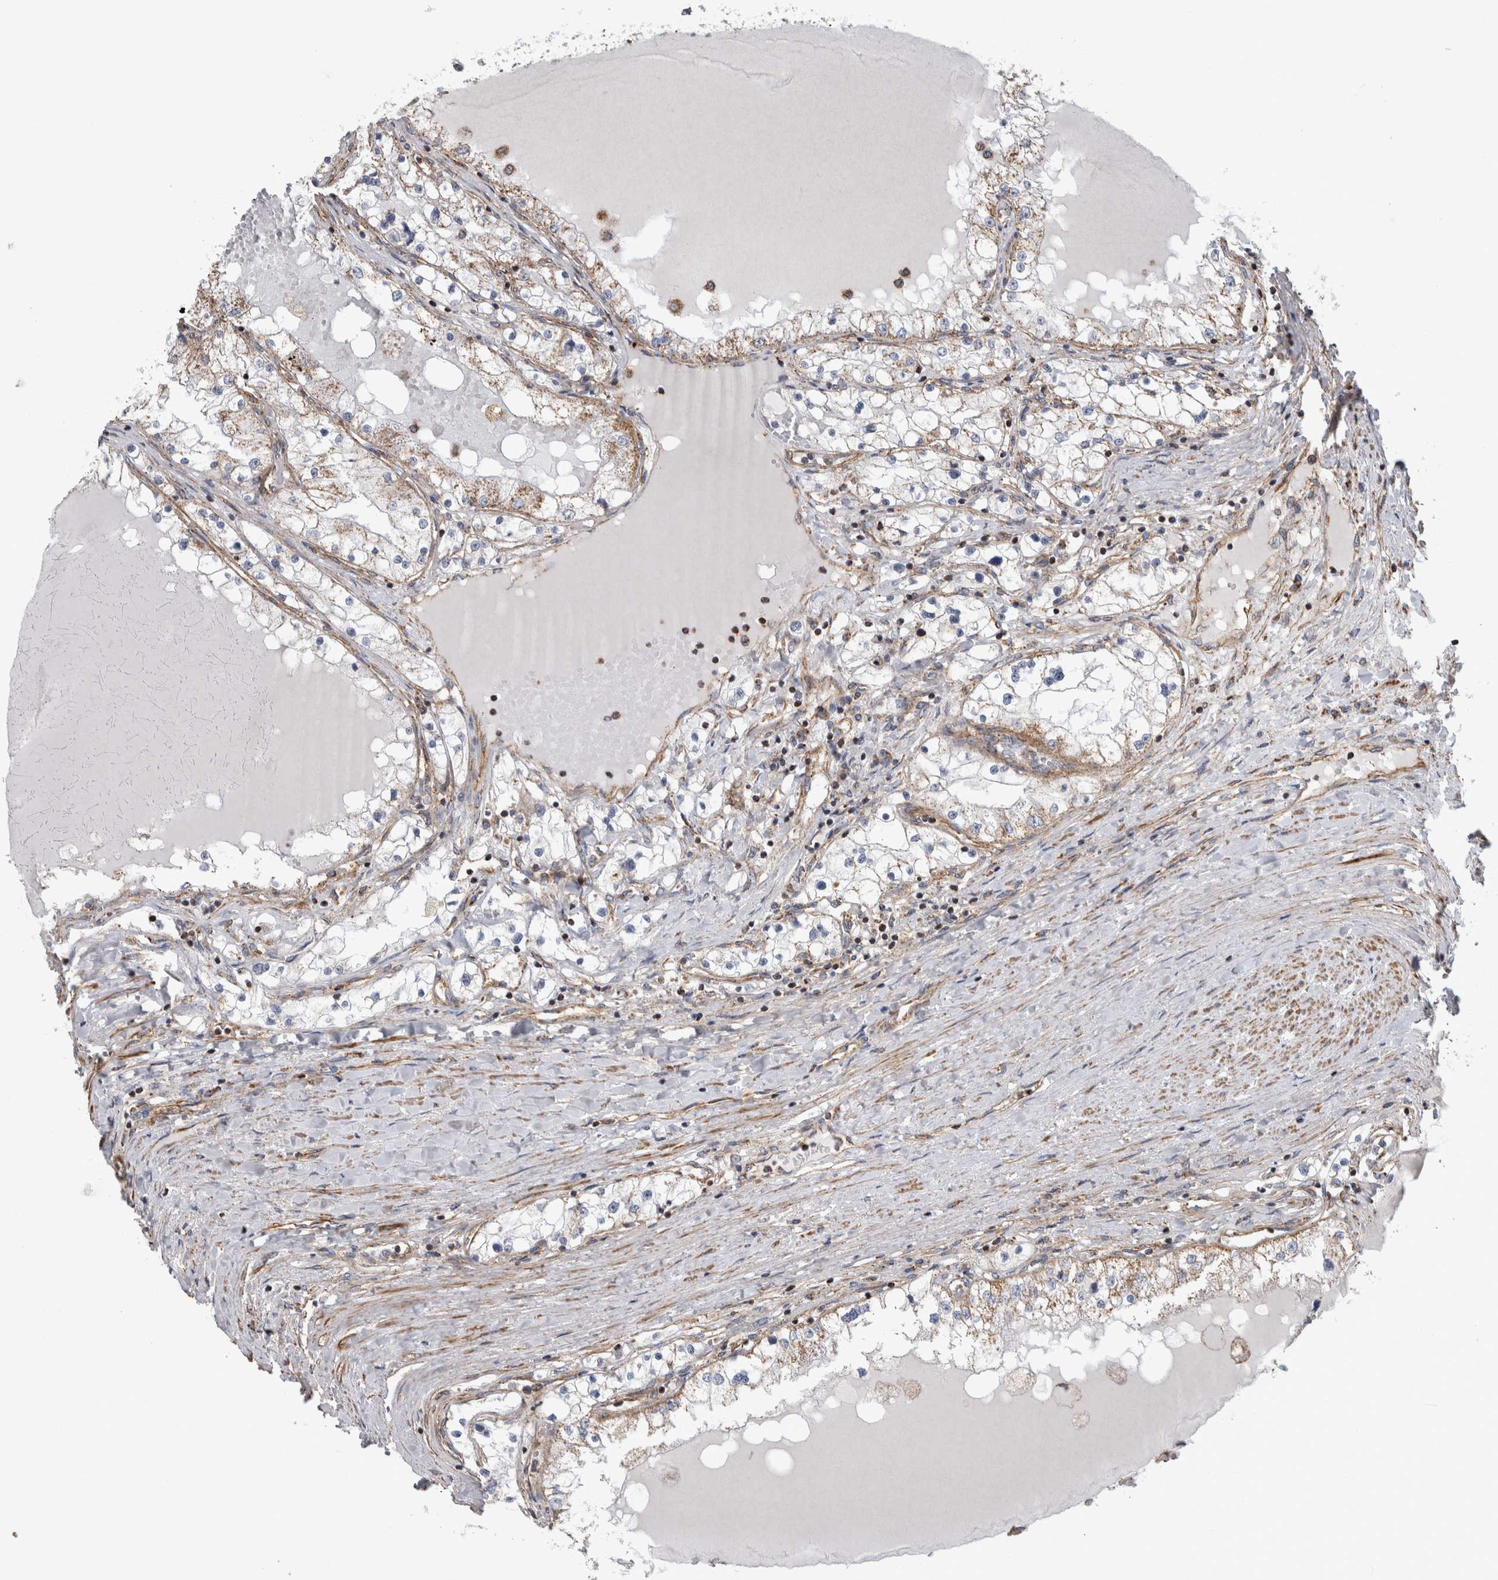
{"staining": {"intensity": "weak", "quantity": ">75%", "location": "cytoplasmic/membranous"}, "tissue": "renal cancer", "cell_type": "Tumor cells", "image_type": "cancer", "snomed": [{"axis": "morphology", "description": "Adenocarcinoma, NOS"}, {"axis": "topography", "description": "Kidney"}], "caption": "The photomicrograph demonstrates immunohistochemical staining of renal adenocarcinoma. There is weak cytoplasmic/membranous expression is appreciated in approximately >75% of tumor cells.", "gene": "SFXN2", "patient": {"sex": "male", "age": 68}}